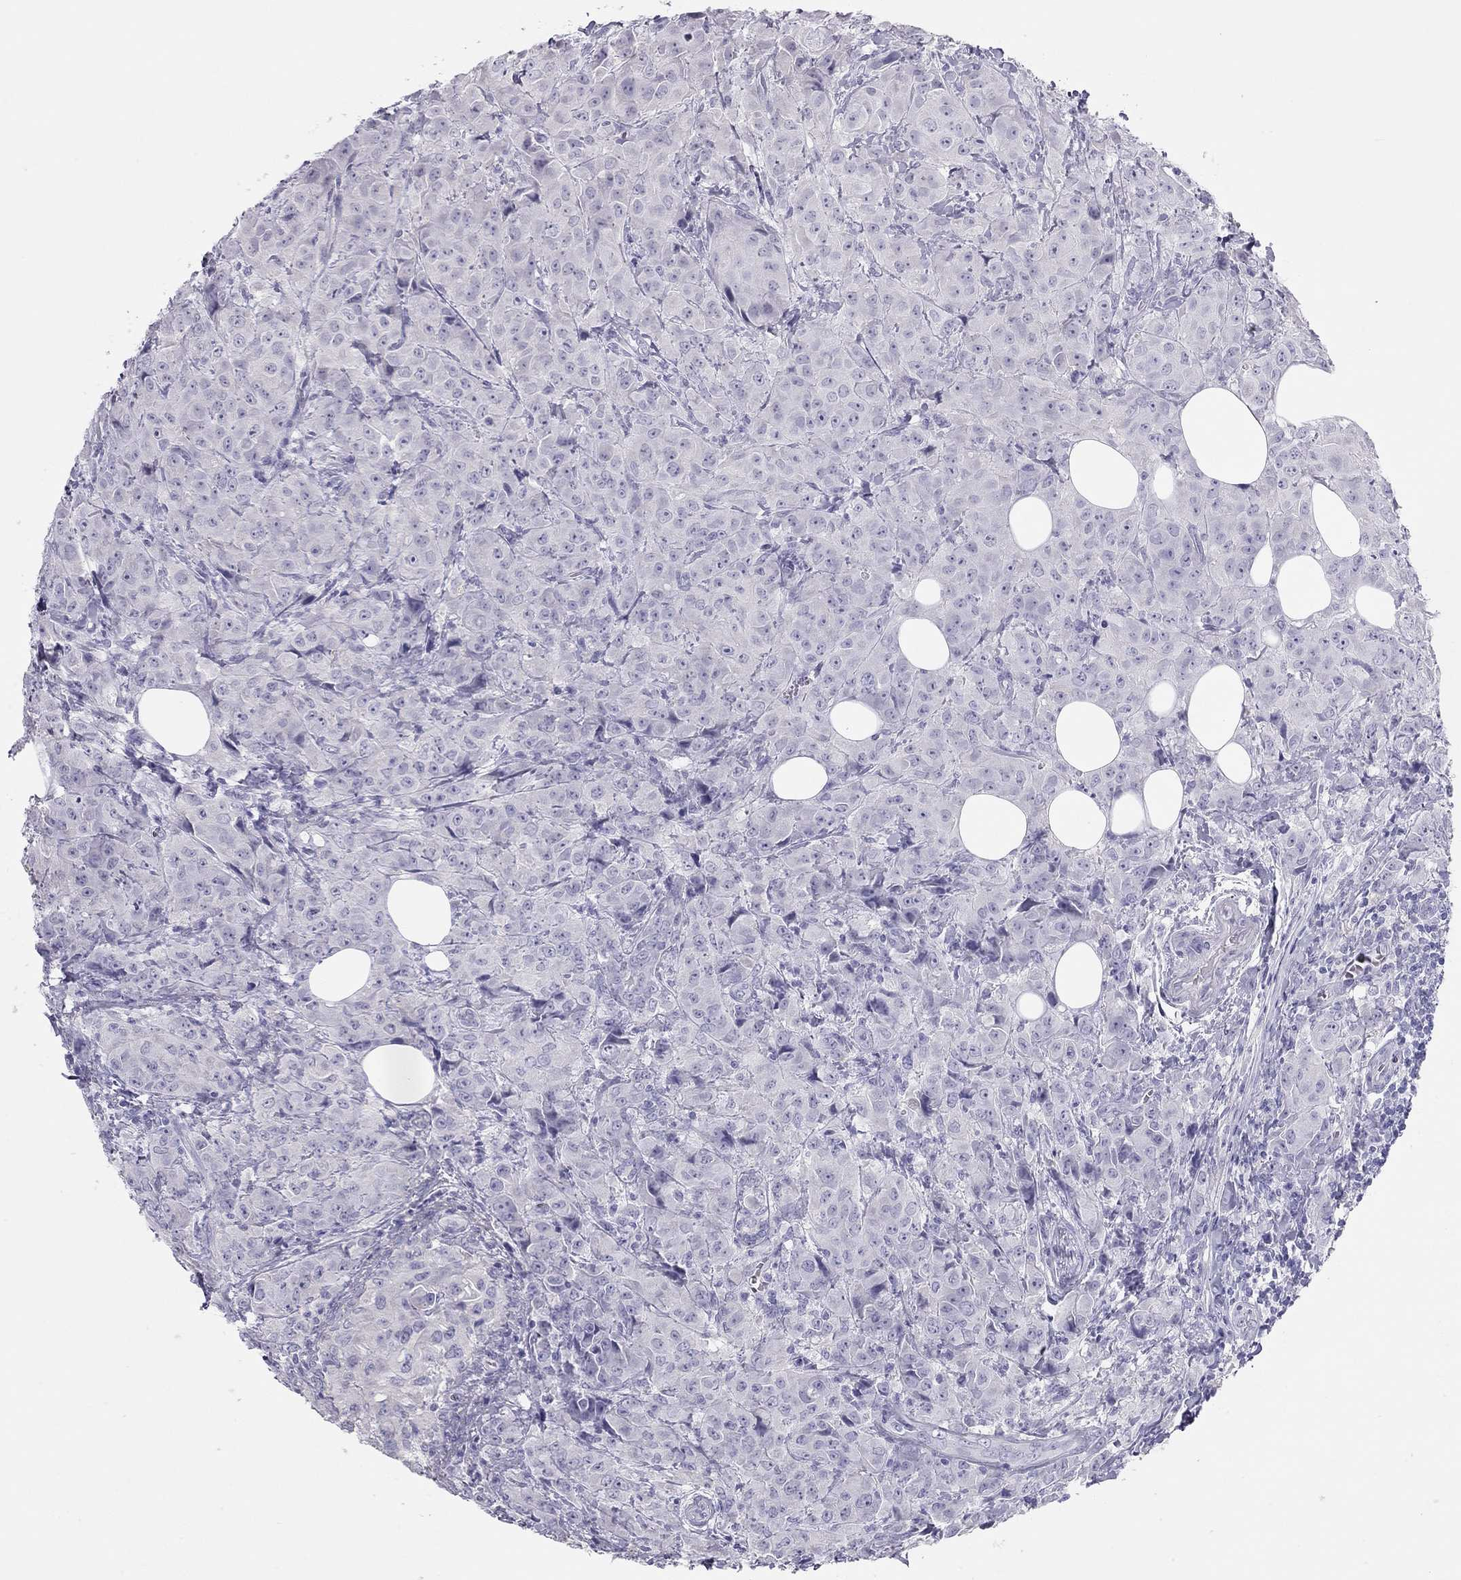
{"staining": {"intensity": "negative", "quantity": "none", "location": "none"}, "tissue": "breast cancer", "cell_type": "Tumor cells", "image_type": "cancer", "snomed": [{"axis": "morphology", "description": "Duct carcinoma"}, {"axis": "topography", "description": "Breast"}], "caption": "Histopathology image shows no protein positivity in tumor cells of breast cancer tissue.", "gene": "SPATA12", "patient": {"sex": "female", "age": 43}}